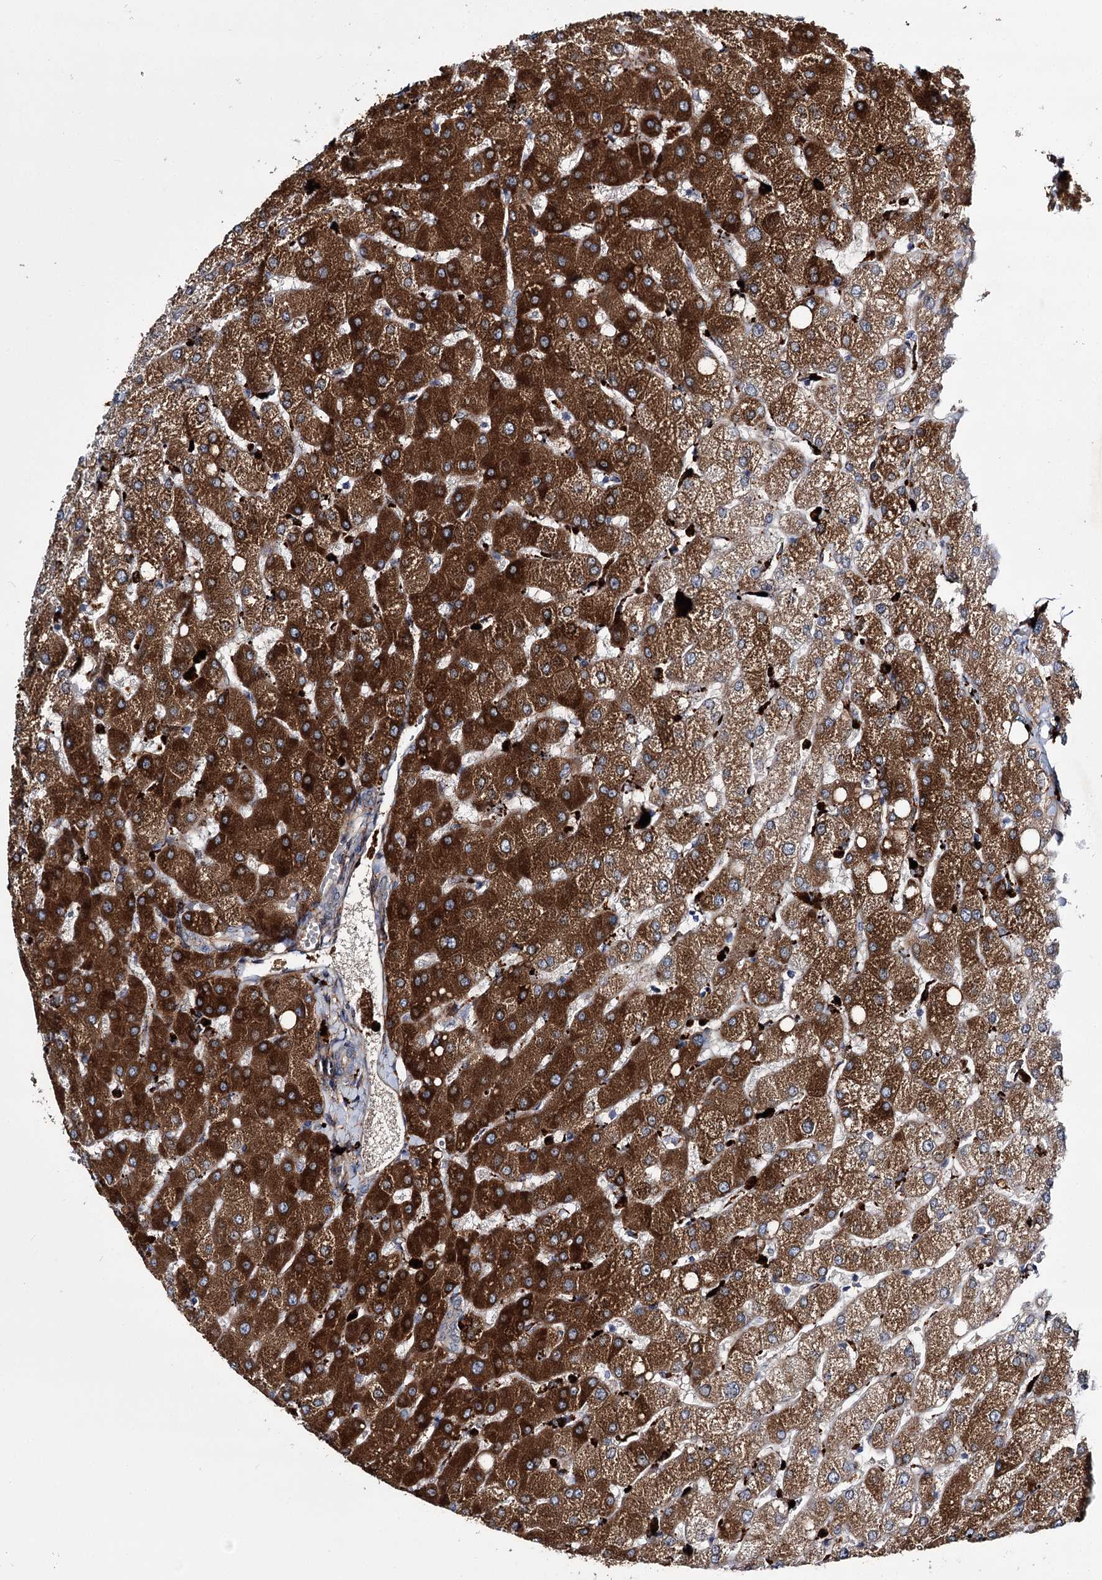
{"staining": {"intensity": "negative", "quantity": "none", "location": "none"}, "tissue": "liver", "cell_type": "Cholangiocytes", "image_type": "normal", "snomed": [{"axis": "morphology", "description": "Normal tissue, NOS"}, {"axis": "topography", "description": "Liver"}], "caption": "Photomicrograph shows no protein expression in cholangiocytes of unremarkable liver. The staining is performed using DAB brown chromogen with nuclei counter-stained in using hematoxylin.", "gene": "MINDY3", "patient": {"sex": "female", "age": 54}}